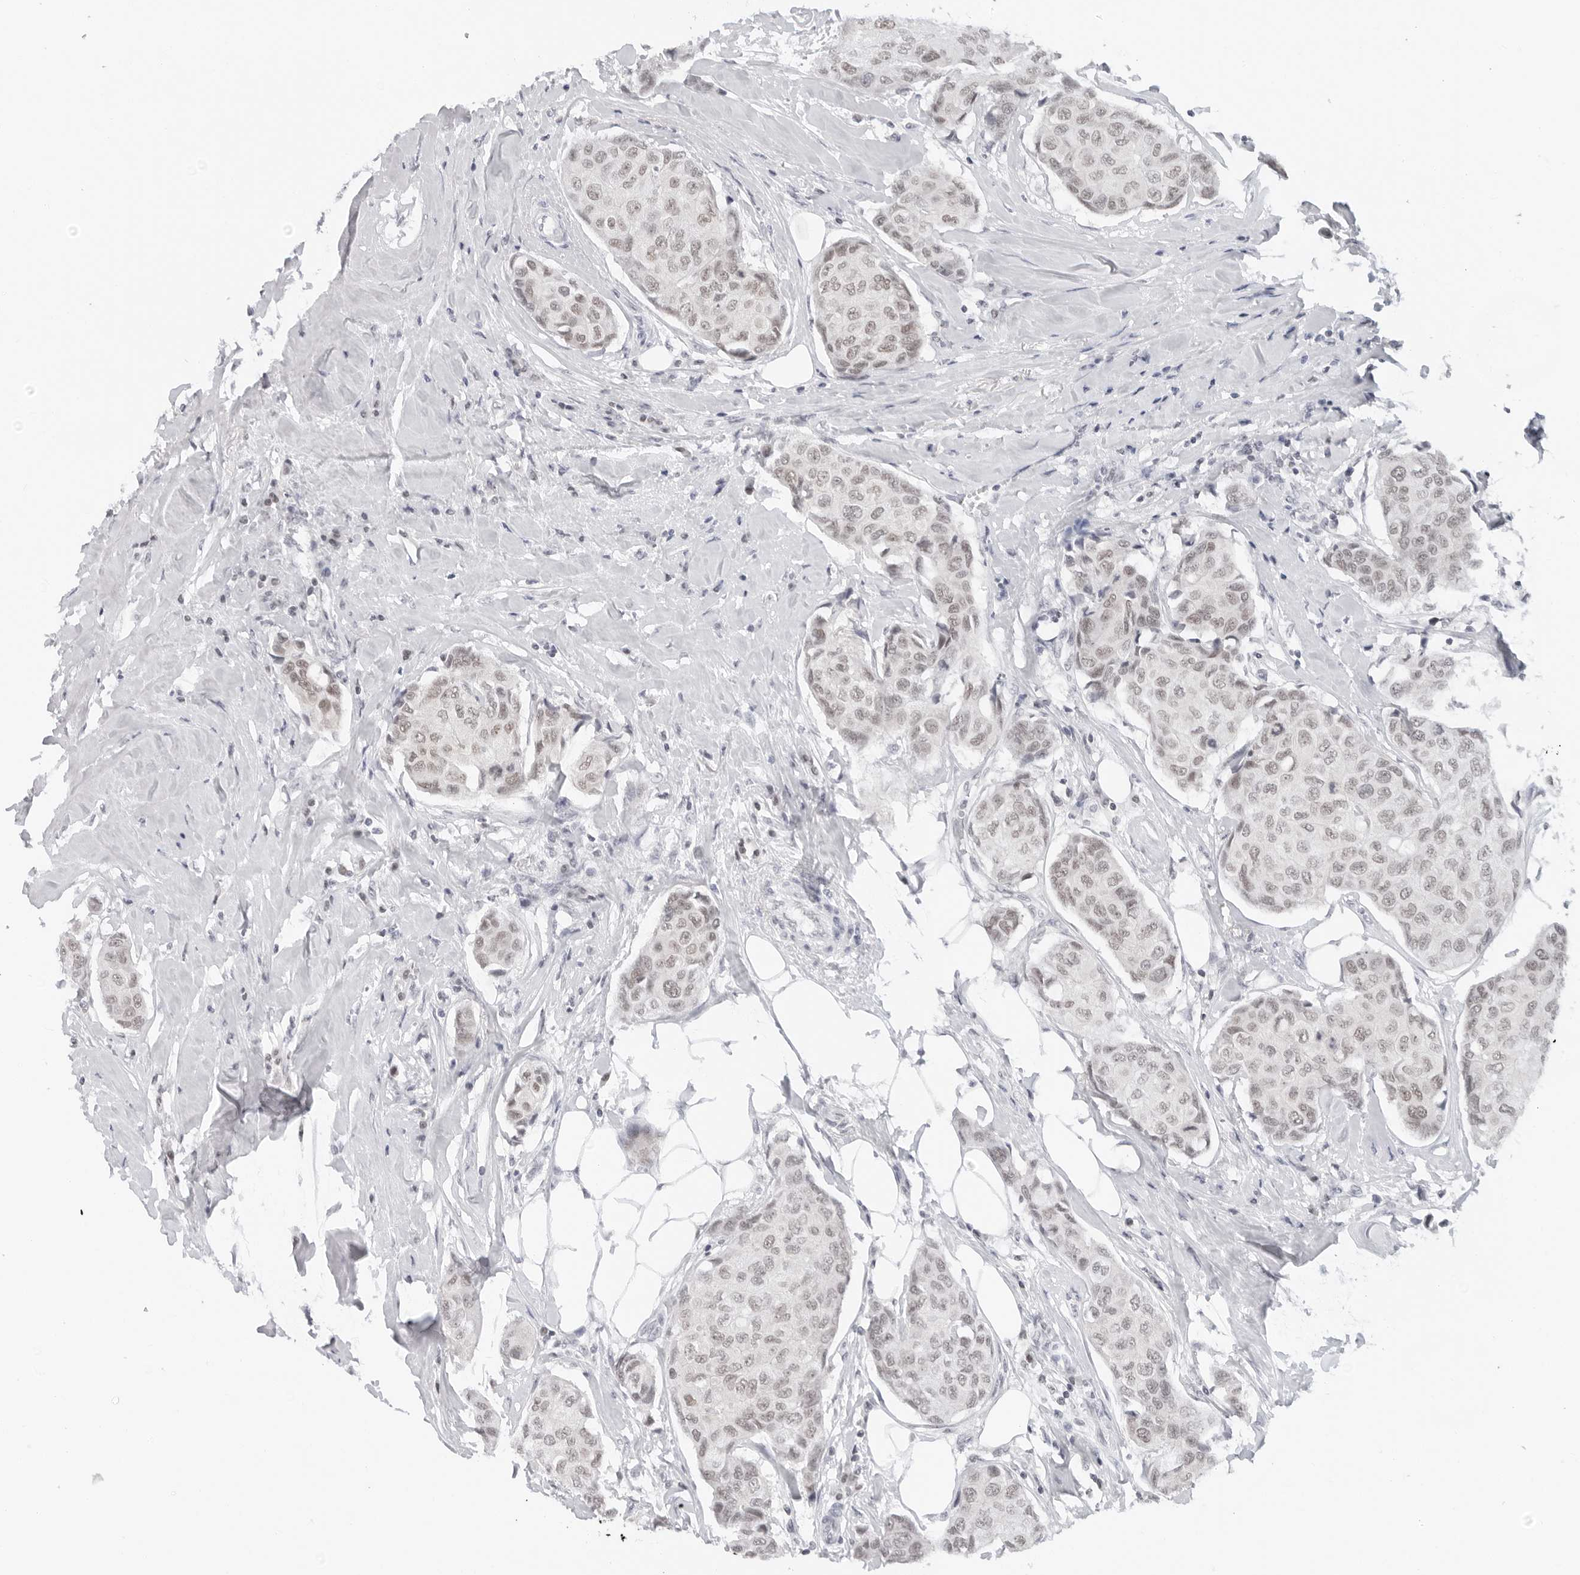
{"staining": {"intensity": "weak", "quantity": ">75%", "location": "nuclear"}, "tissue": "breast cancer", "cell_type": "Tumor cells", "image_type": "cancer", "snomed": [{"axis": "morphology", "description": "Duct carcinoma"}, {"axis": "topography", "description": "Breast"}], "caption": "A photomicrograph of human breast cancer stained for a protein displays weak nuclear brown staining in tumor cells.", "gene": "FLG2", "patient": {"sex": "female", "age": 80}}